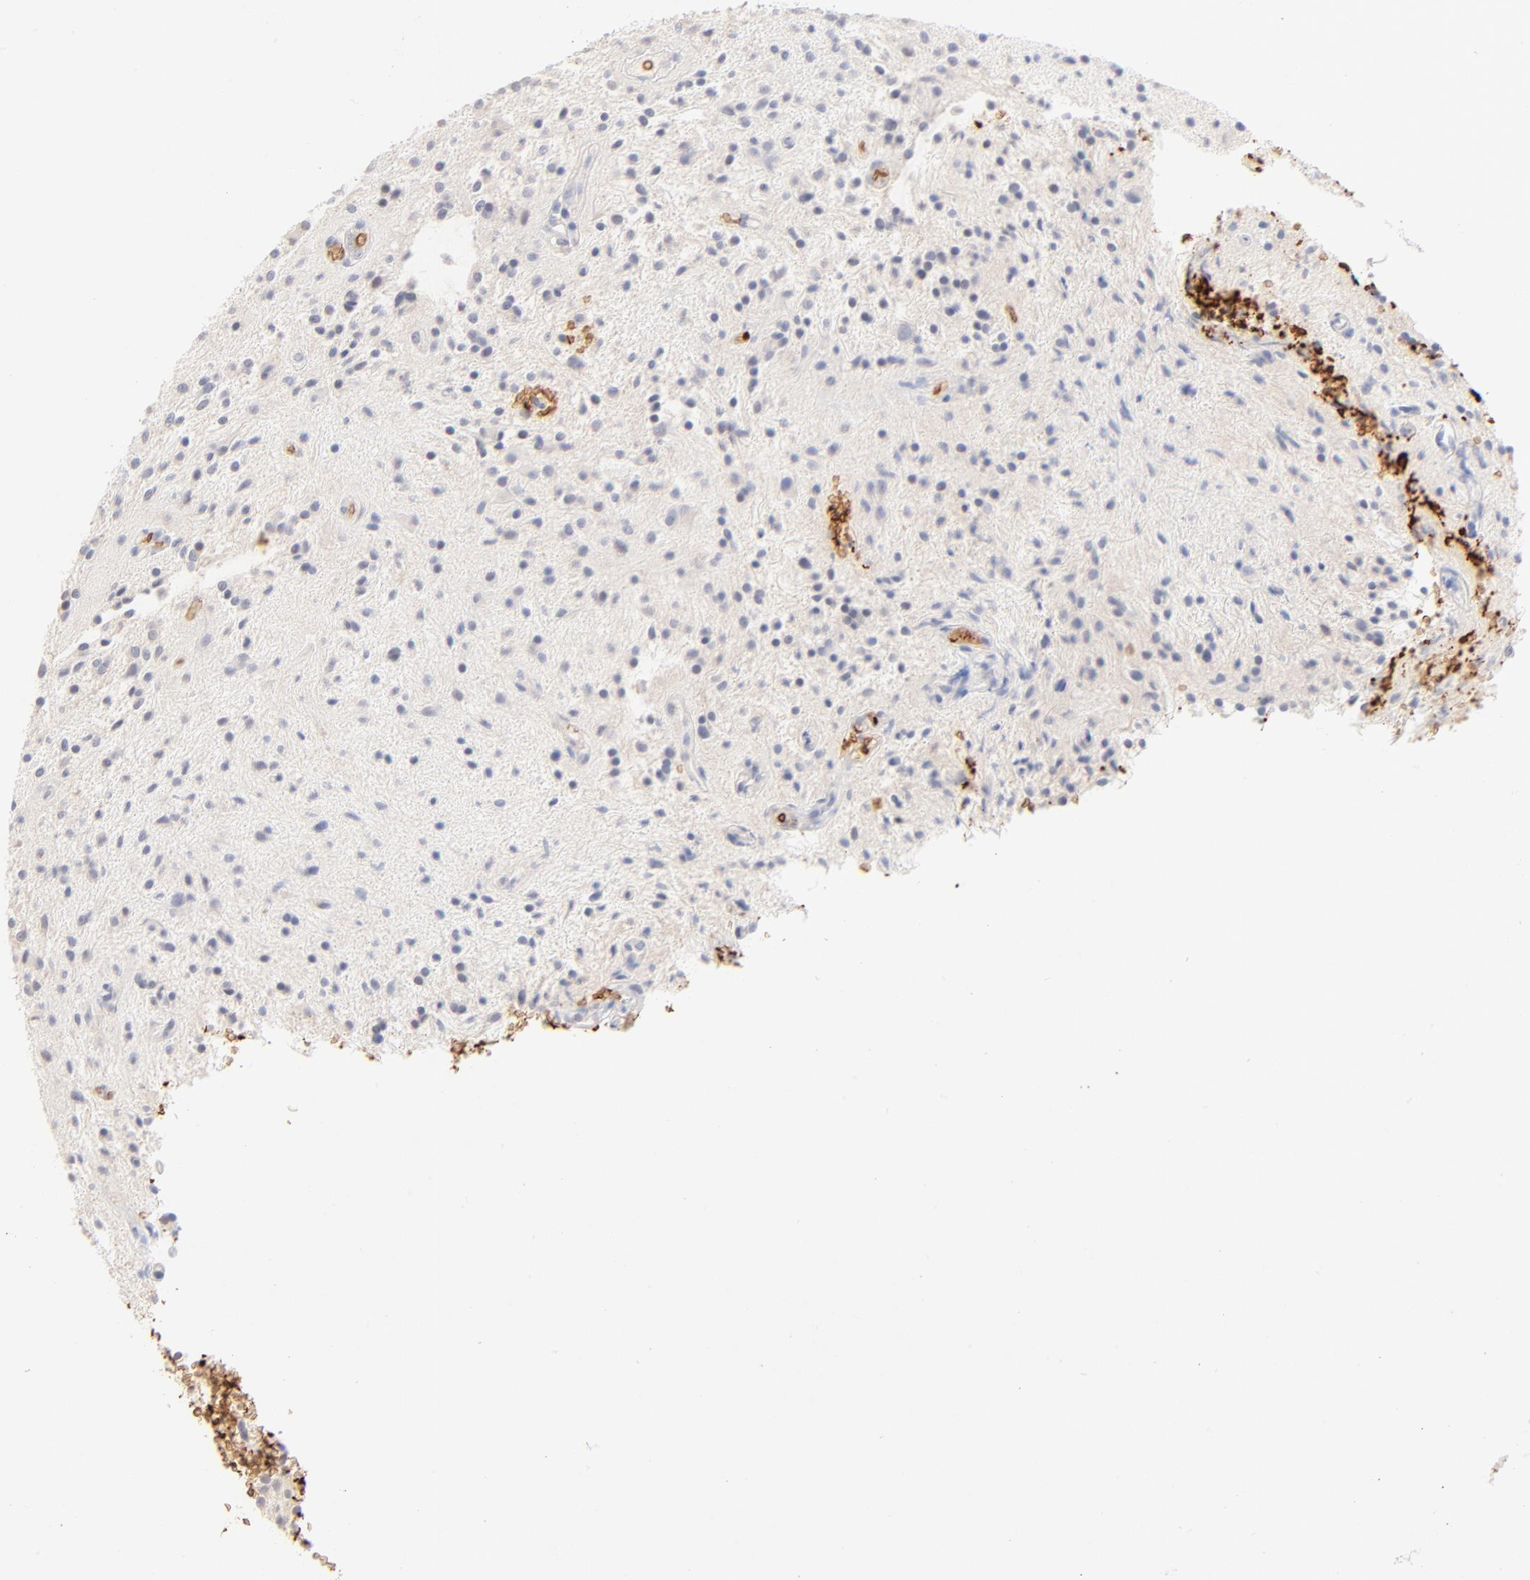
{"staining": {"intensity": "negative", "quantity": "none", "location": "none"}, "tissue": "glioma", "cell_type": "Tumor cells", "image_type": "cancer", "snomed": [{"axis": "morphology", "description": "Glioma, malignant, NOS"}, {"axis": "topography", "description": "Cerebellum"}], "caption": "DAB immunohistochemical staining of human glioma (malignant) displays no significant expression in tumor cells.", "gene": "SPTB", "patient": {"sex": "female", "age": 10}}